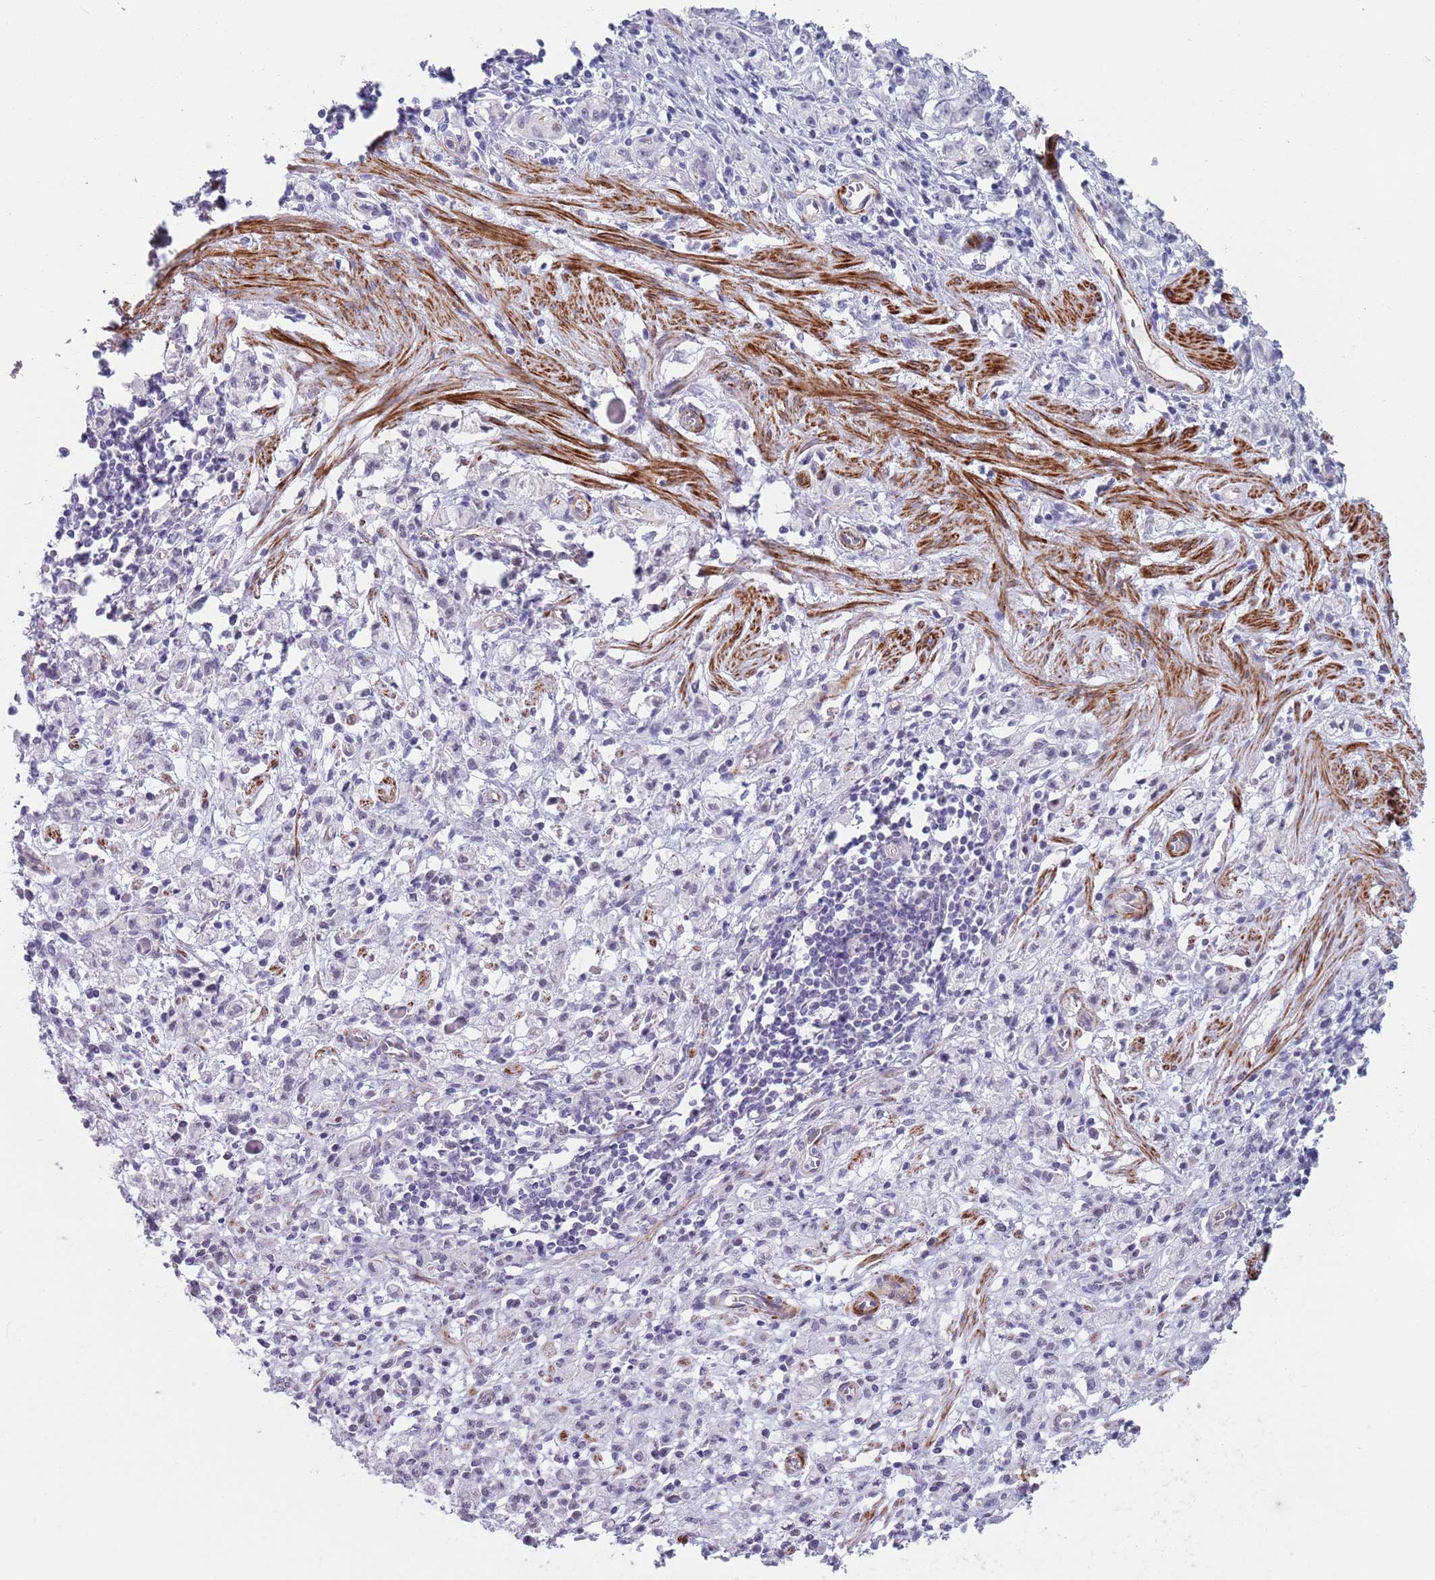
{"staining": {"intensity": "negative", "quantity": "none", "location": "none"}, "tissue": "stomach cancer", "cell_type": "Tumor cells", "image_type": "cancer", "snomed": [{"axis": "morphology", "description": "Adenocarcinoma, NOS"}, {"axis": "topography", "description": "Stomach"}], "caption": "High magnification brightfield microscopy of adenocarcinoma (stomach) stained with DAB (3,3'-diaminobenzidine) (brown) and counterstained with hematoxylin (blue): tumor cells show no significant positivity.", "gene": "OR5A2", "patient": {"sex": "male", "age": 77}}